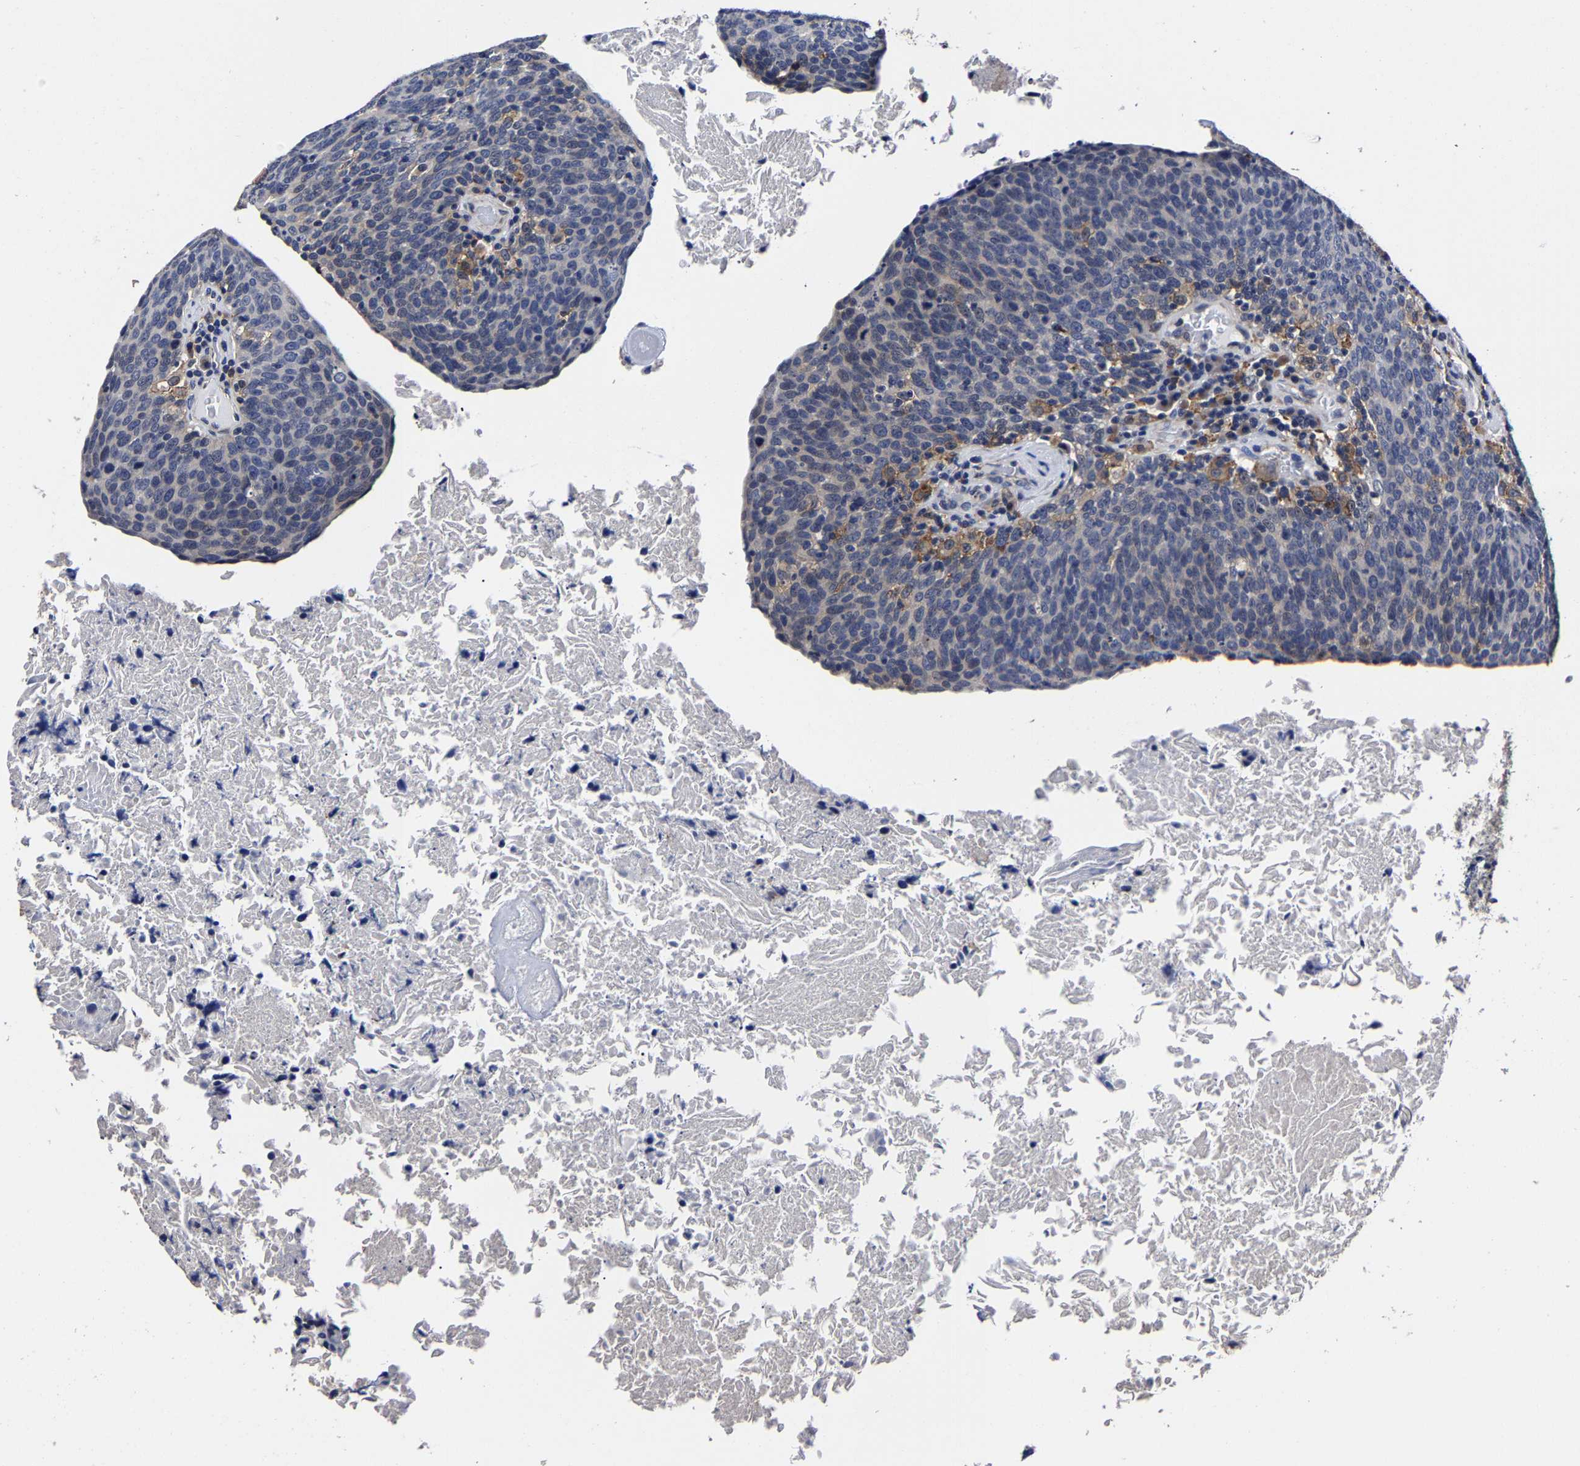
{"staining": {"intensity": "negative", "quantity": "none", "location": "none"}, "tissue": "head and neck cancer", "cell_type": "Tumor cells", "image_type": "cancer", "snomed": [{"axis": "morphology", "description": "Squamous cell carcinoma, NOS"}, {"axis": "morphology", "description": "Squamous cell carcinoma, metastatic, NOS"}, {"axis": "topography", "description": "Lymph node"}, {"axis": "topography", "description": "Head-Neck"}], "caption": "High power microscopy photomicrograph of an immunohistochemistry (IHC) image of head and neck cancer, revealing no significant expression in tumor cells. (IHC, brightfield microscopy, high magnification).", "gene": "AASS", "patient": {"sex": "male", "age": 62}}